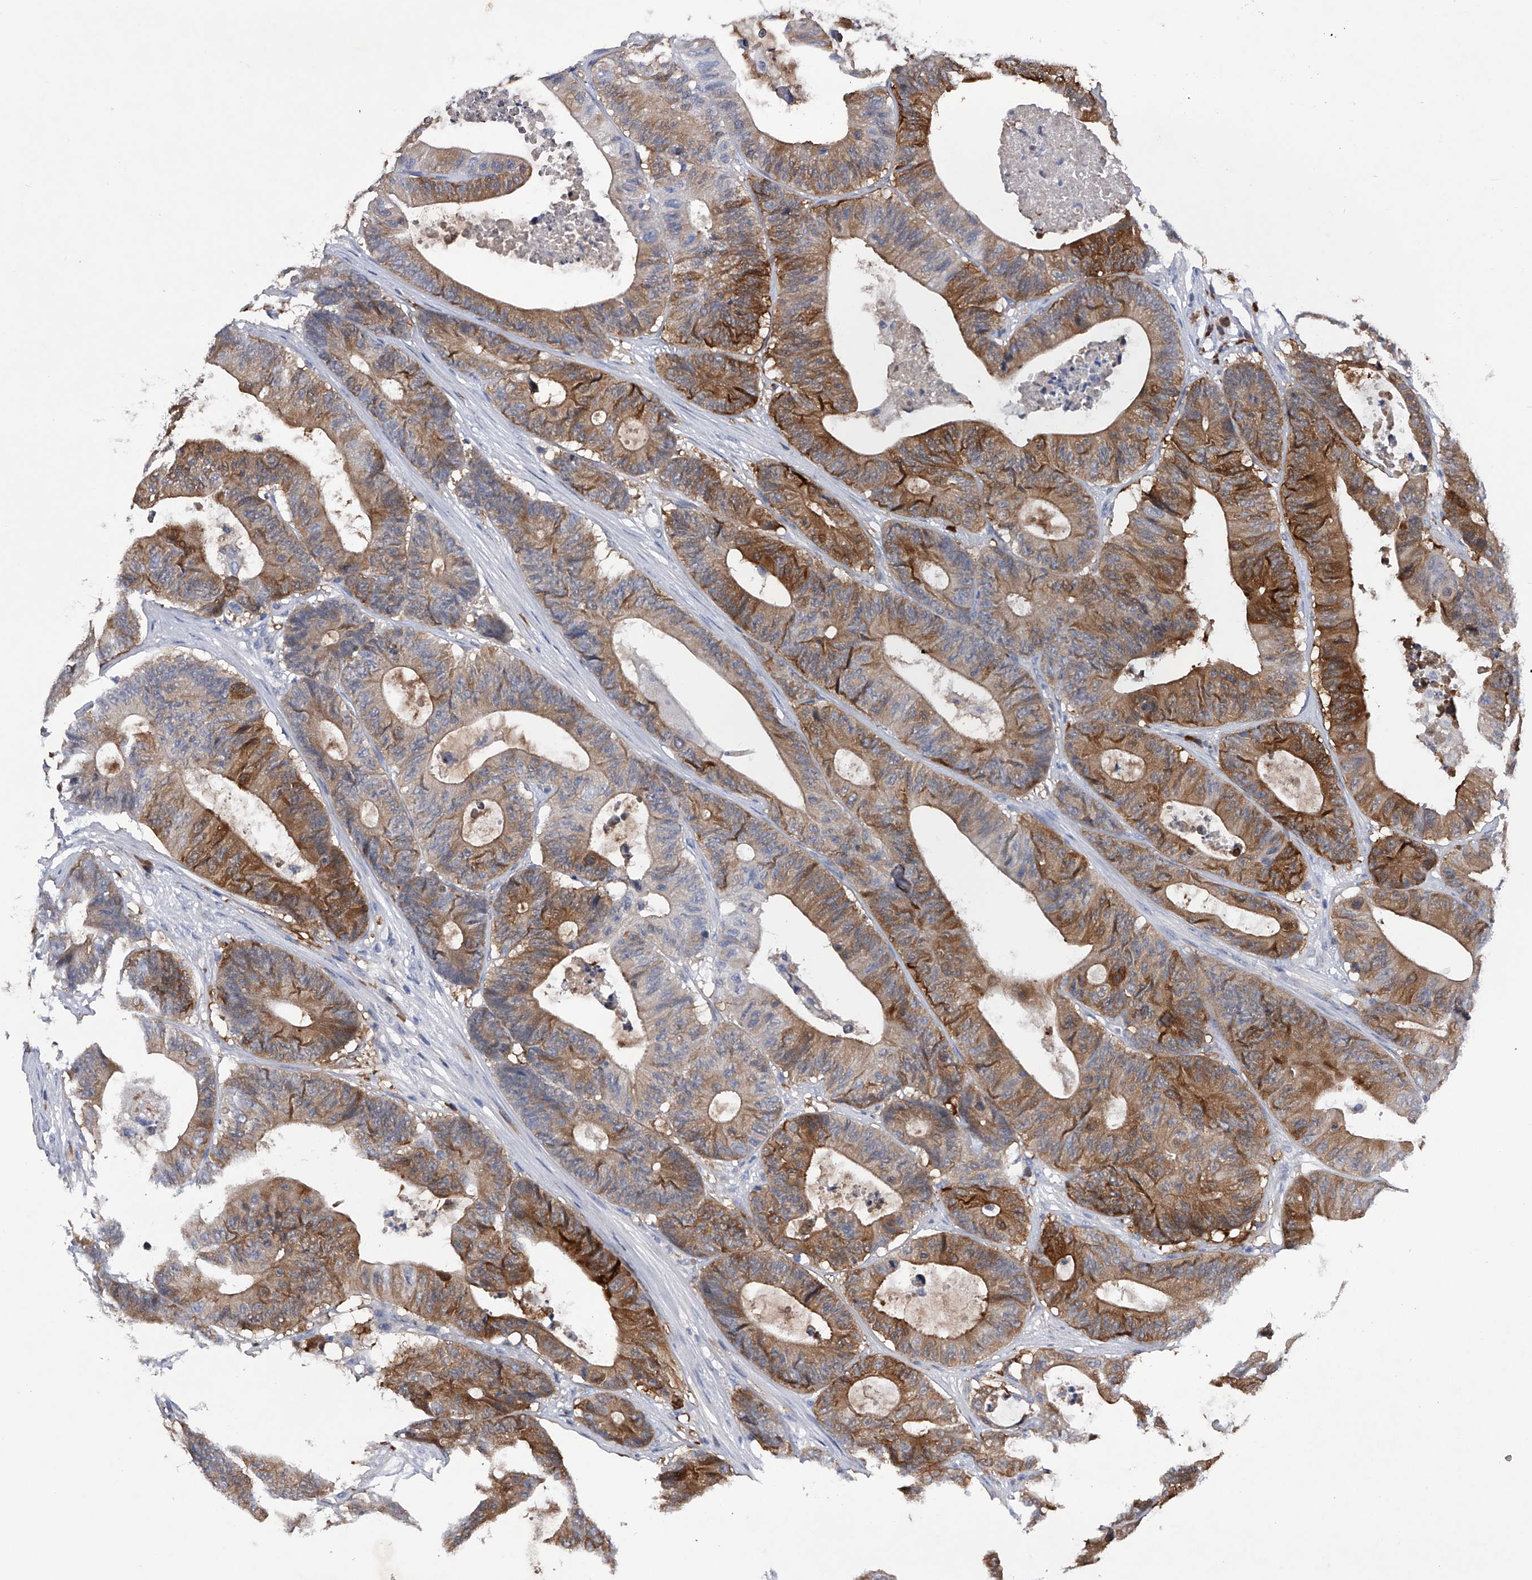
{"staining": {"intensity": "strong", "quantity": ">75%", "location": "cytoplasmic/membranous"}, "tissue": "colorectal cancer", "cell_type": "Tumor cells", "image_type": "cancer", "snomed": [{"axis": "morphology", "description": "Adenocarcinoma, NOS"}, {"axis": "topography", "description": "Colon"}], "caption": "Immunohistochemistry of colorectal cancer exhibits high levels of strong cytoplasmic/membranous expression in about >75% of tumor cells.", "gene": "ASNS", "patient": {"sex": "female", "age": 84}}